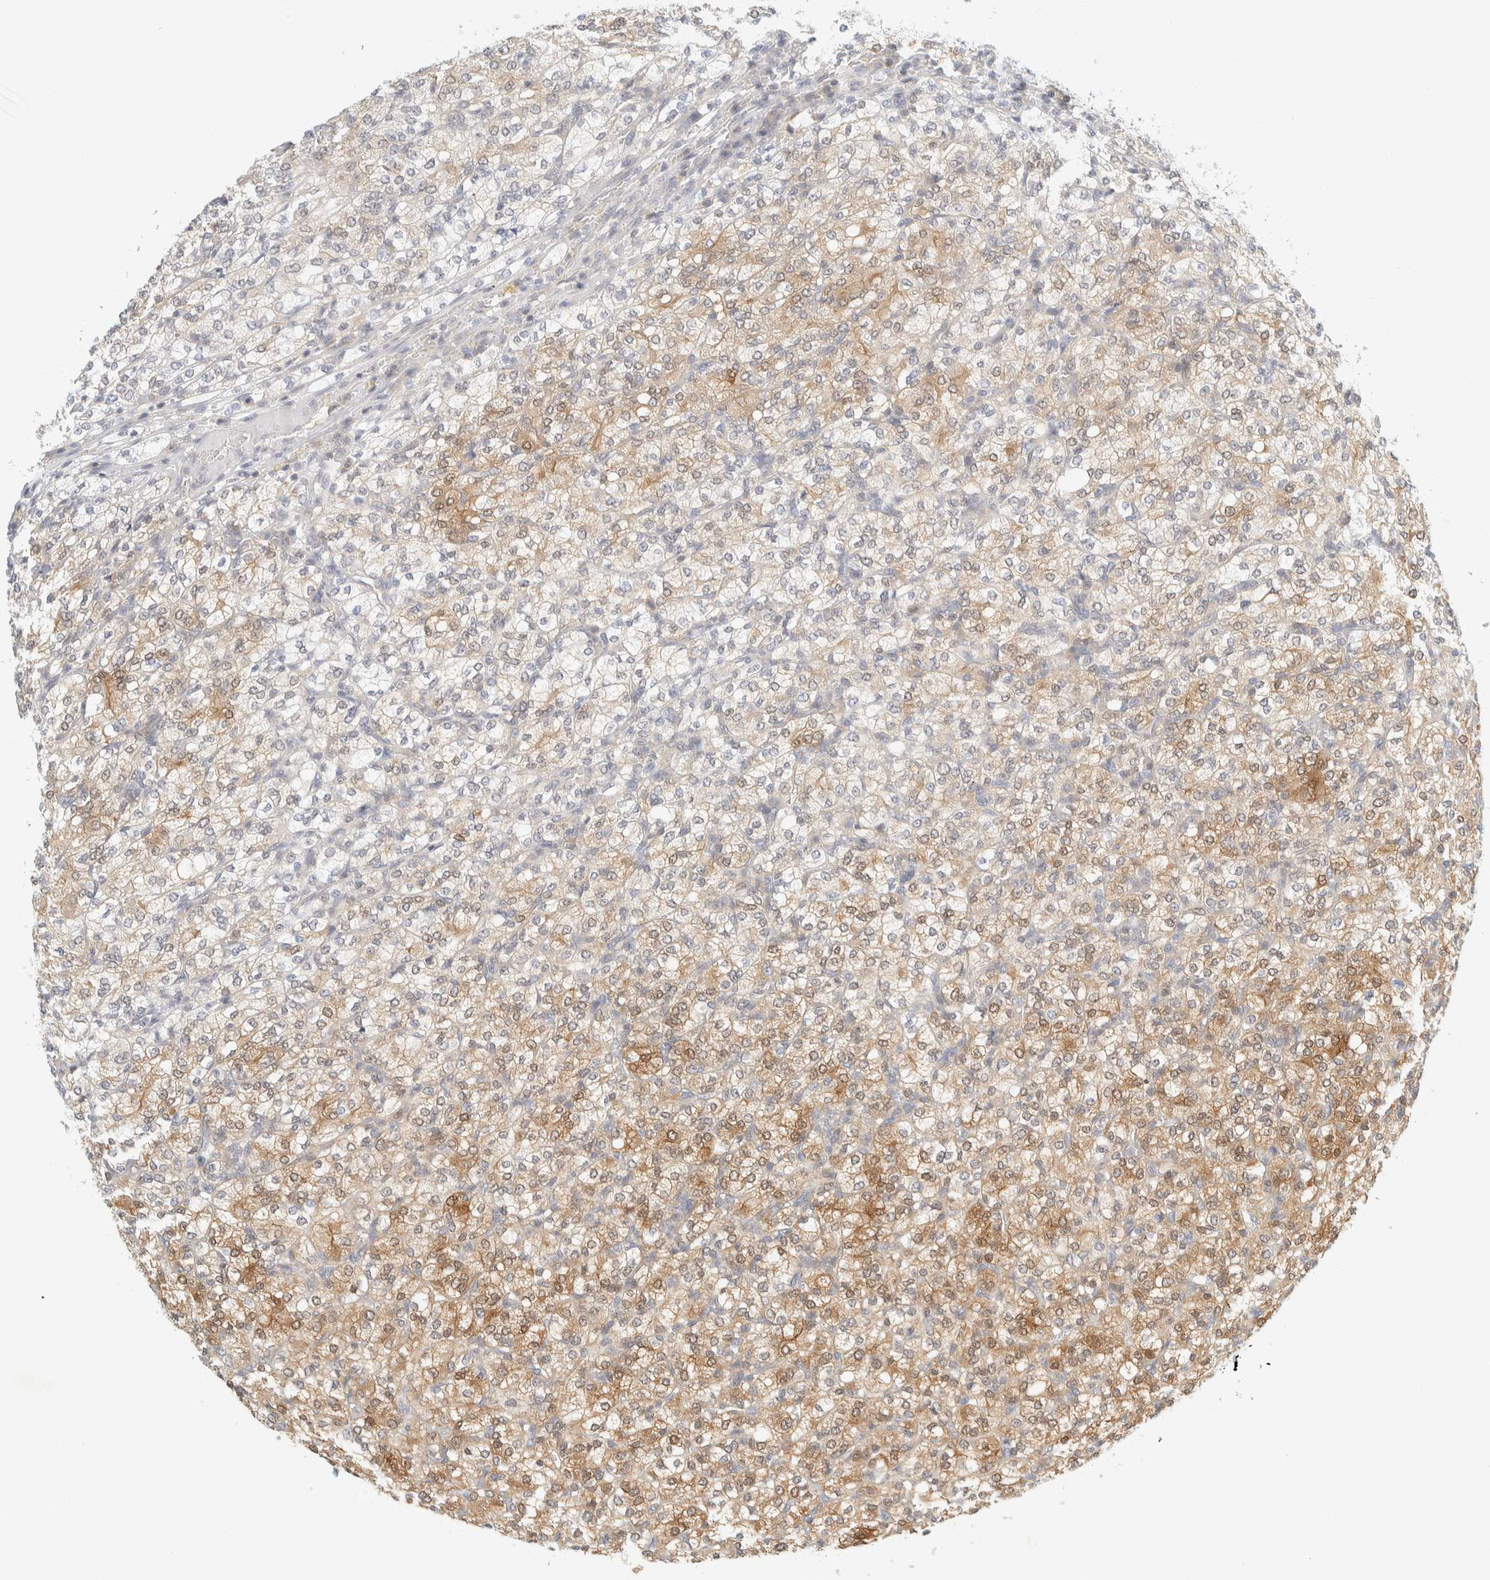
{"staining": {"intensity": "moderate", "quantity": "25%-75%", "location": "cytoplasmic/membranous"}, "tissue": "renal cancer", "cell_type": "Tumor cells", "image_type": "cancer", "snomed": [{"axis": "morphology", "description": "Adenocarcinoma, NOS"}, {"axis": "topography", "description": "Kidney"}], "caption": "Moderate cytoplasmic/membranous staining for a protein is present in about 25%-75% of tumor cells of renal cancer (adenocarcinoma) using IHC.", "gene": "PCYT2", "patient": {"sex": "male", "age": 77}}